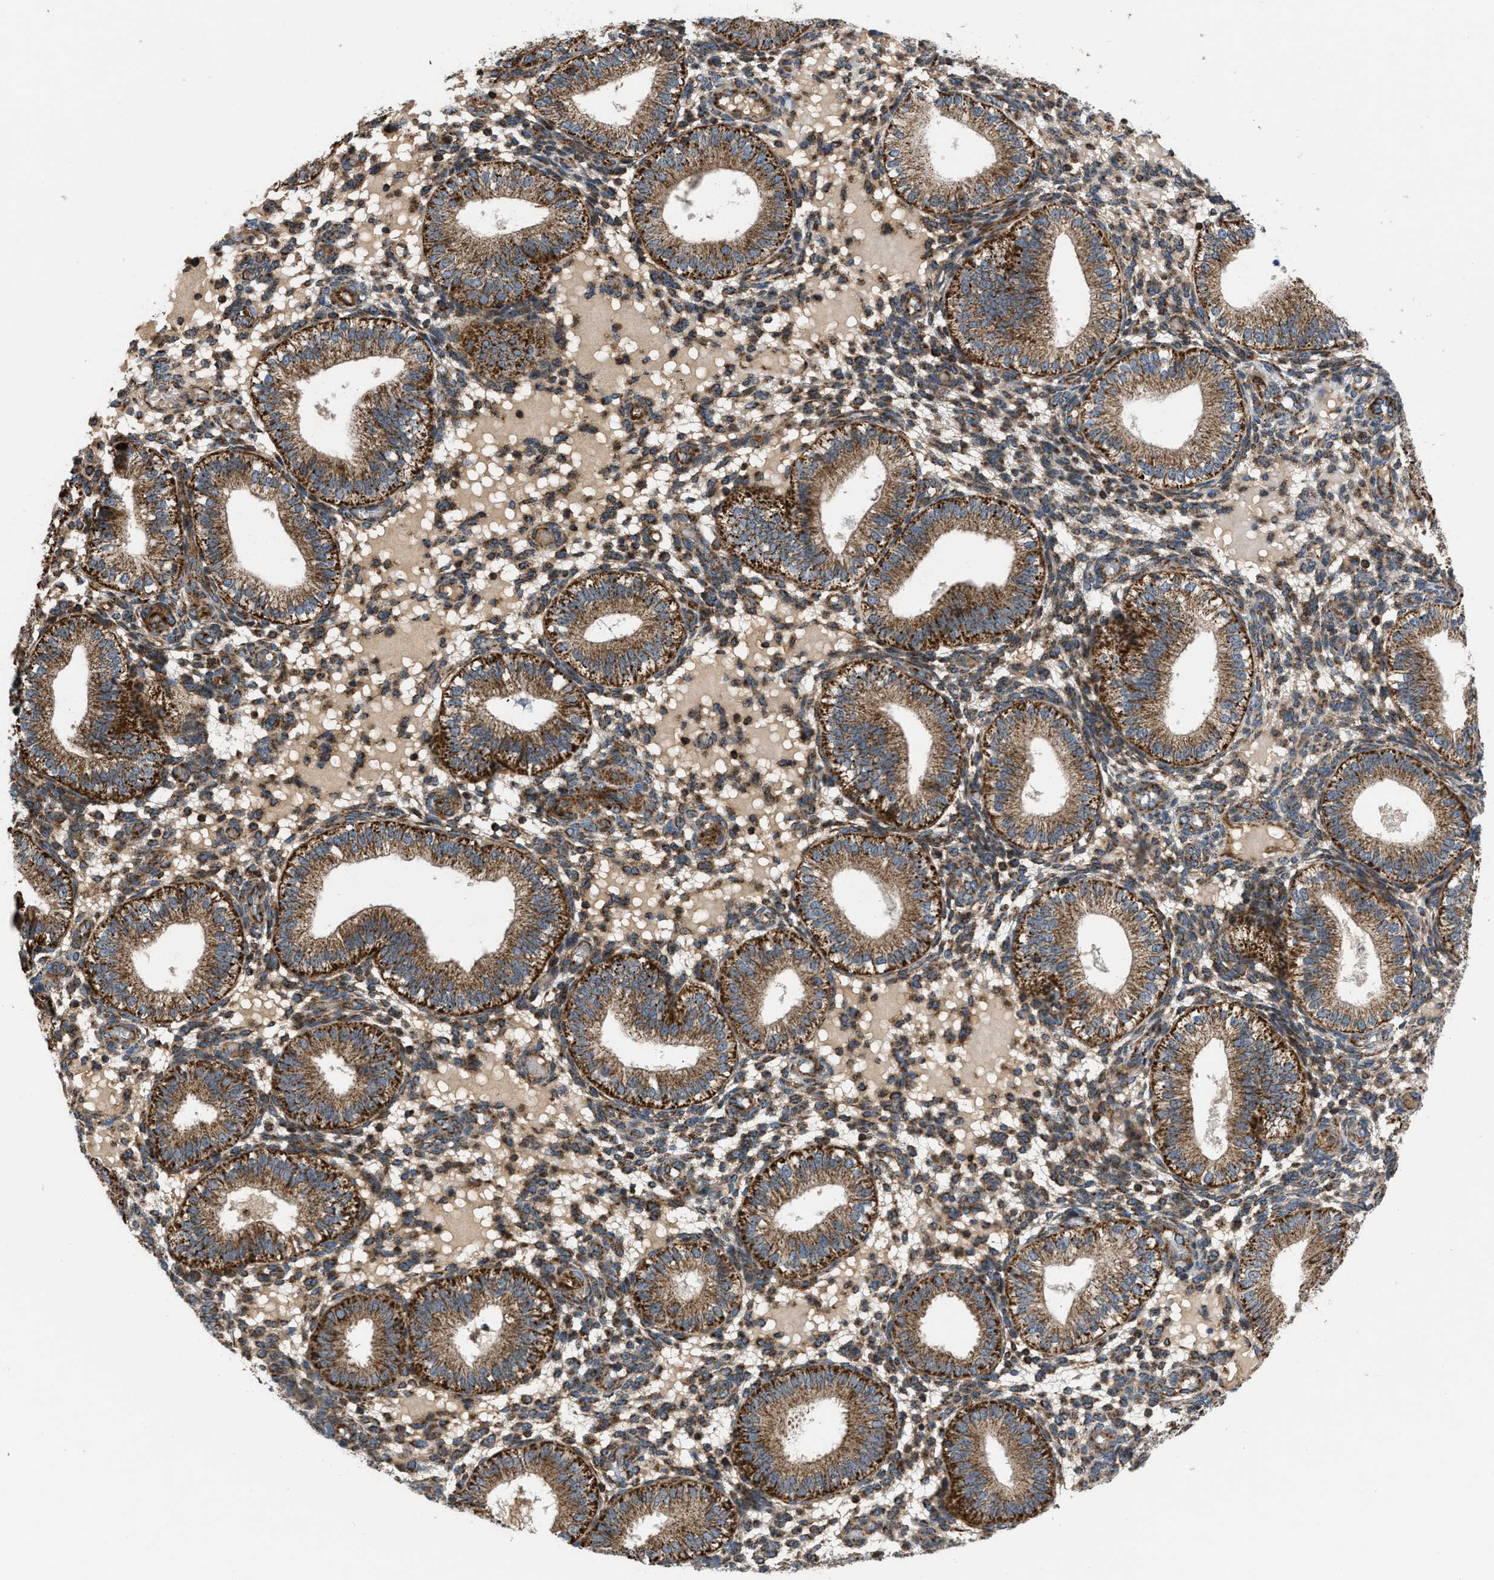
{"staining": {"intensity": "strong", "quantity": ">75%", "location": "cytoplasmic/membranous"}, "tissue": "endometrium", "cell_type": "Cells in endometrial stroma", "image_type": "normal", "snomed": [{"axis": "morphology", "description": "Normal tissue, NOS"}, {"axis": "topography", "description": "Endometrium"}], "caption": "Immunohistochemistry (IHC) (DAB (3,3'-diaminobenzidine)) staining of normal human endometrium exhibits strong cytoplasmic/membranous protein staining in approximately >75% of cells in endometrial stroma.", "gene": "OPTN", "patient": {"sex": "female", "age": 39}}